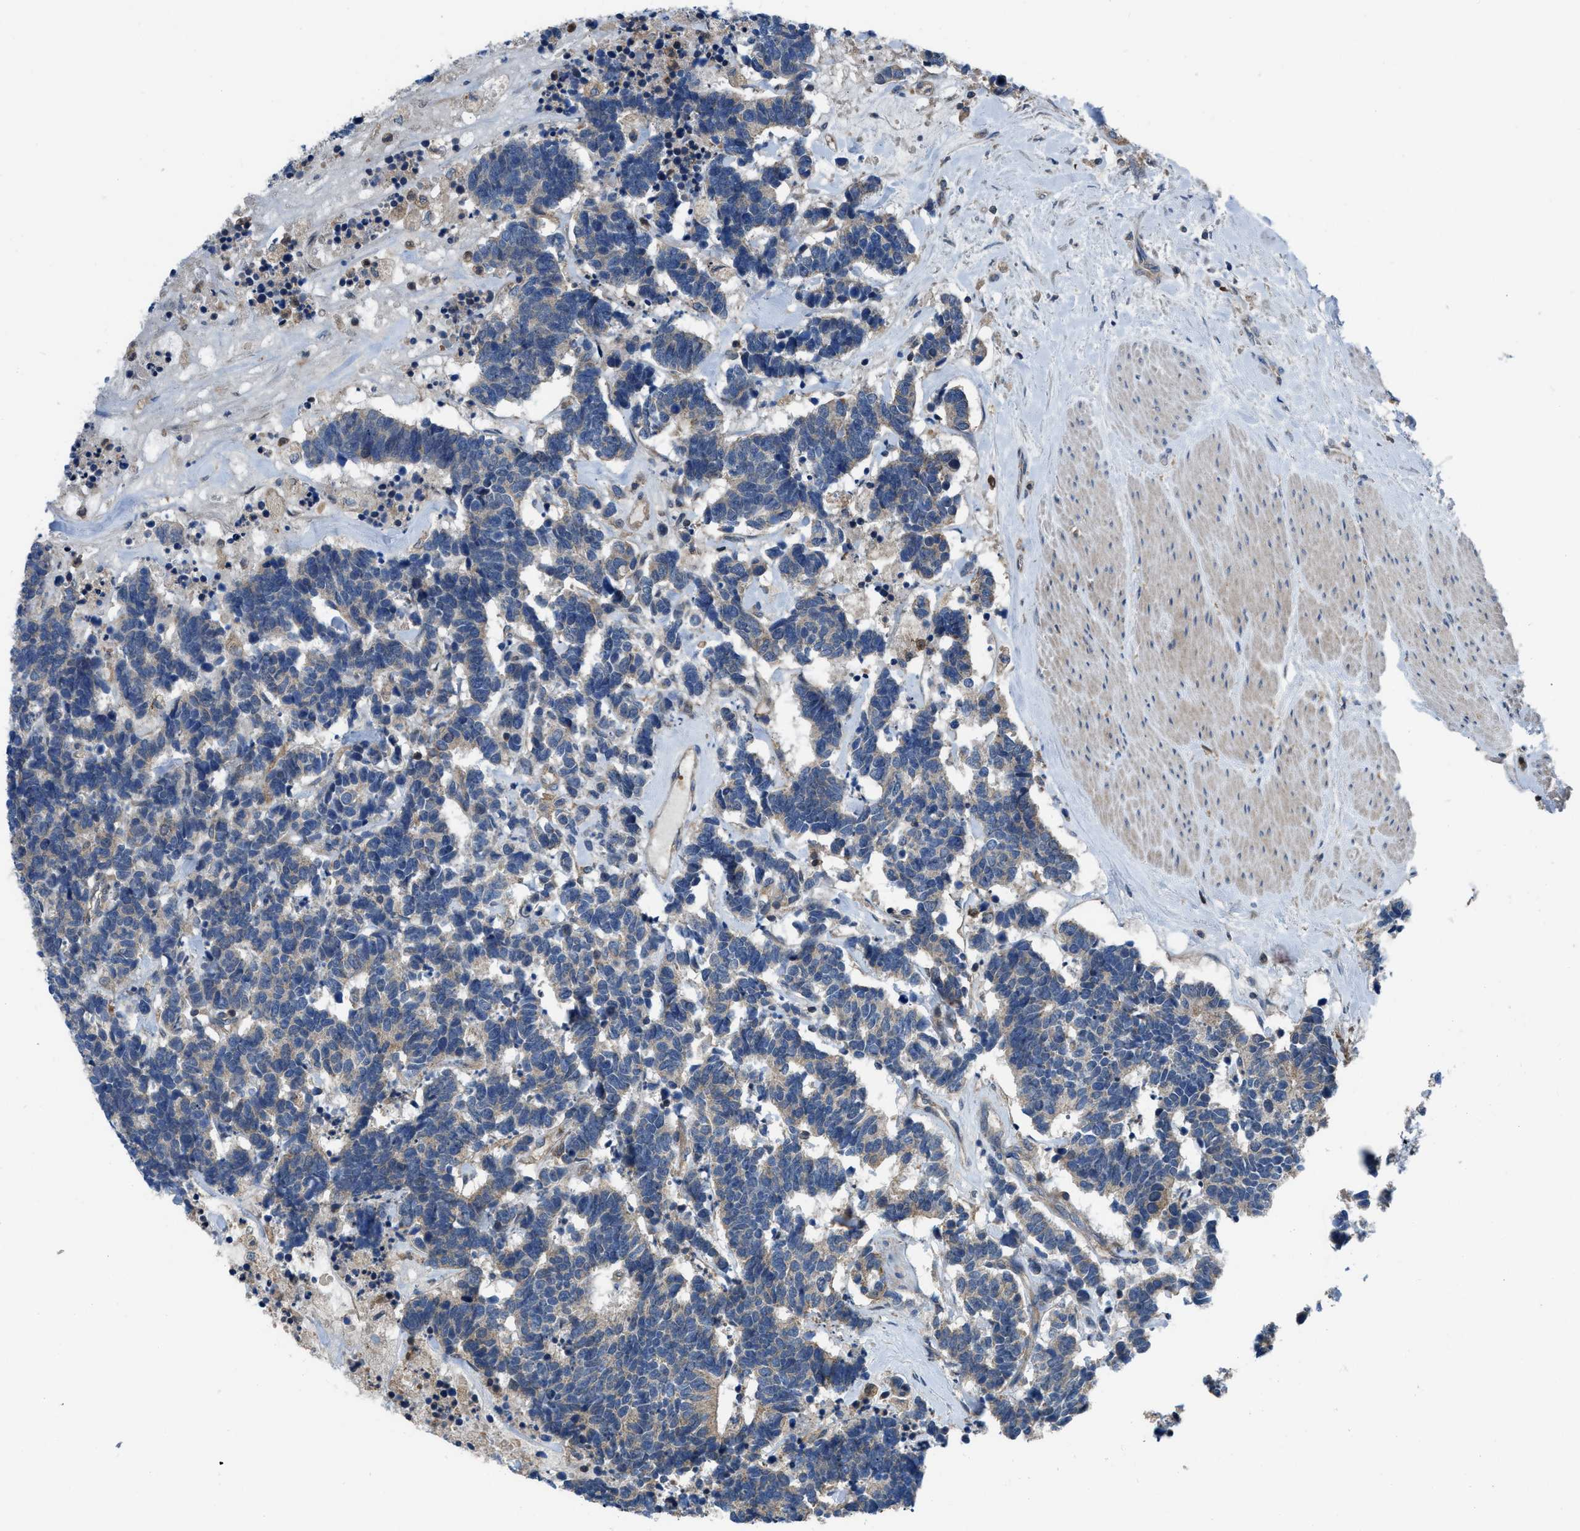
{"staining": {"intensity": "weak", "quantity": "25%-75%", "location": "cytoplasmic/membranous"}, "tissue": "carcinoid", "cell_type": "Tumor cells", "image_type": "cancer", "snomed": [{"axis": "morphology", "description": "Carcinoma, NOS"}, {"axis": "morphology", "description": "Carcinoid, malignant, NOS"}, {"axis": "topography", "description": "Urinary bladder"}], "caption": "The micrograph exhibits staining of carcinoid, revealing weak cytoplasmic/membranous protein expression (brown color) within tumor cells.", "gene": "USP25", "patient": {"sex": "male", "age": 57}}